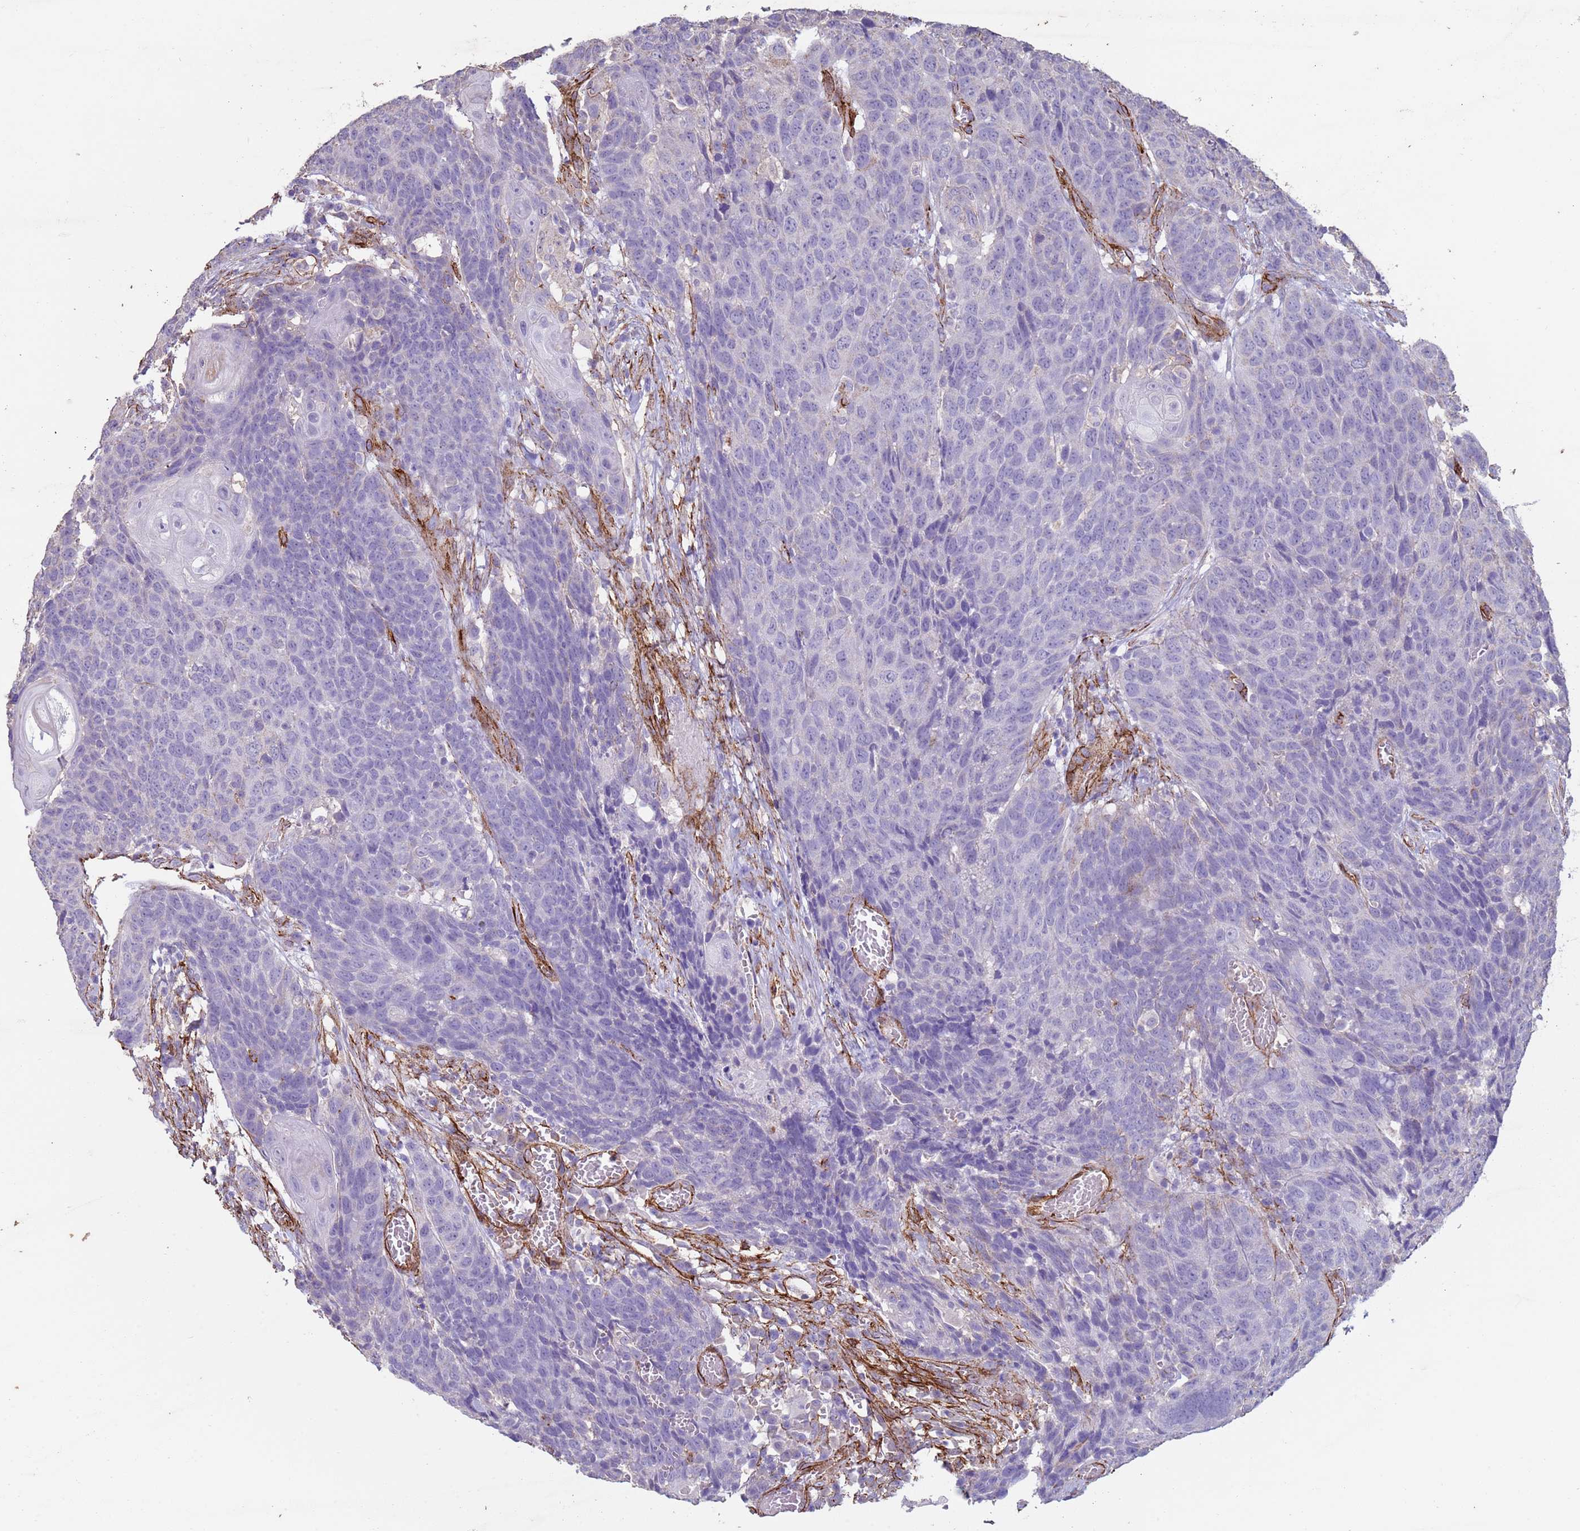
{"staining": {"intensity": "negative", "quantity": "none", "location": "none"}, "tissue": "head and neck cancer", "cell_type": "Tumor cells", "image_type": "cancer", "snomed": [{"axis": "morphology", "description": "Squamous cell carcinoma, NOS"}, {"axis": "topography", "description": "Head-Neck"}], "caption": "This is an immunohistochemistry image of head and neck cancer (squamous cell carcinoma). There is no expression in tumor cells.", "gene": "GASK1A", "patient": {"sex": "male", "age": 66}}